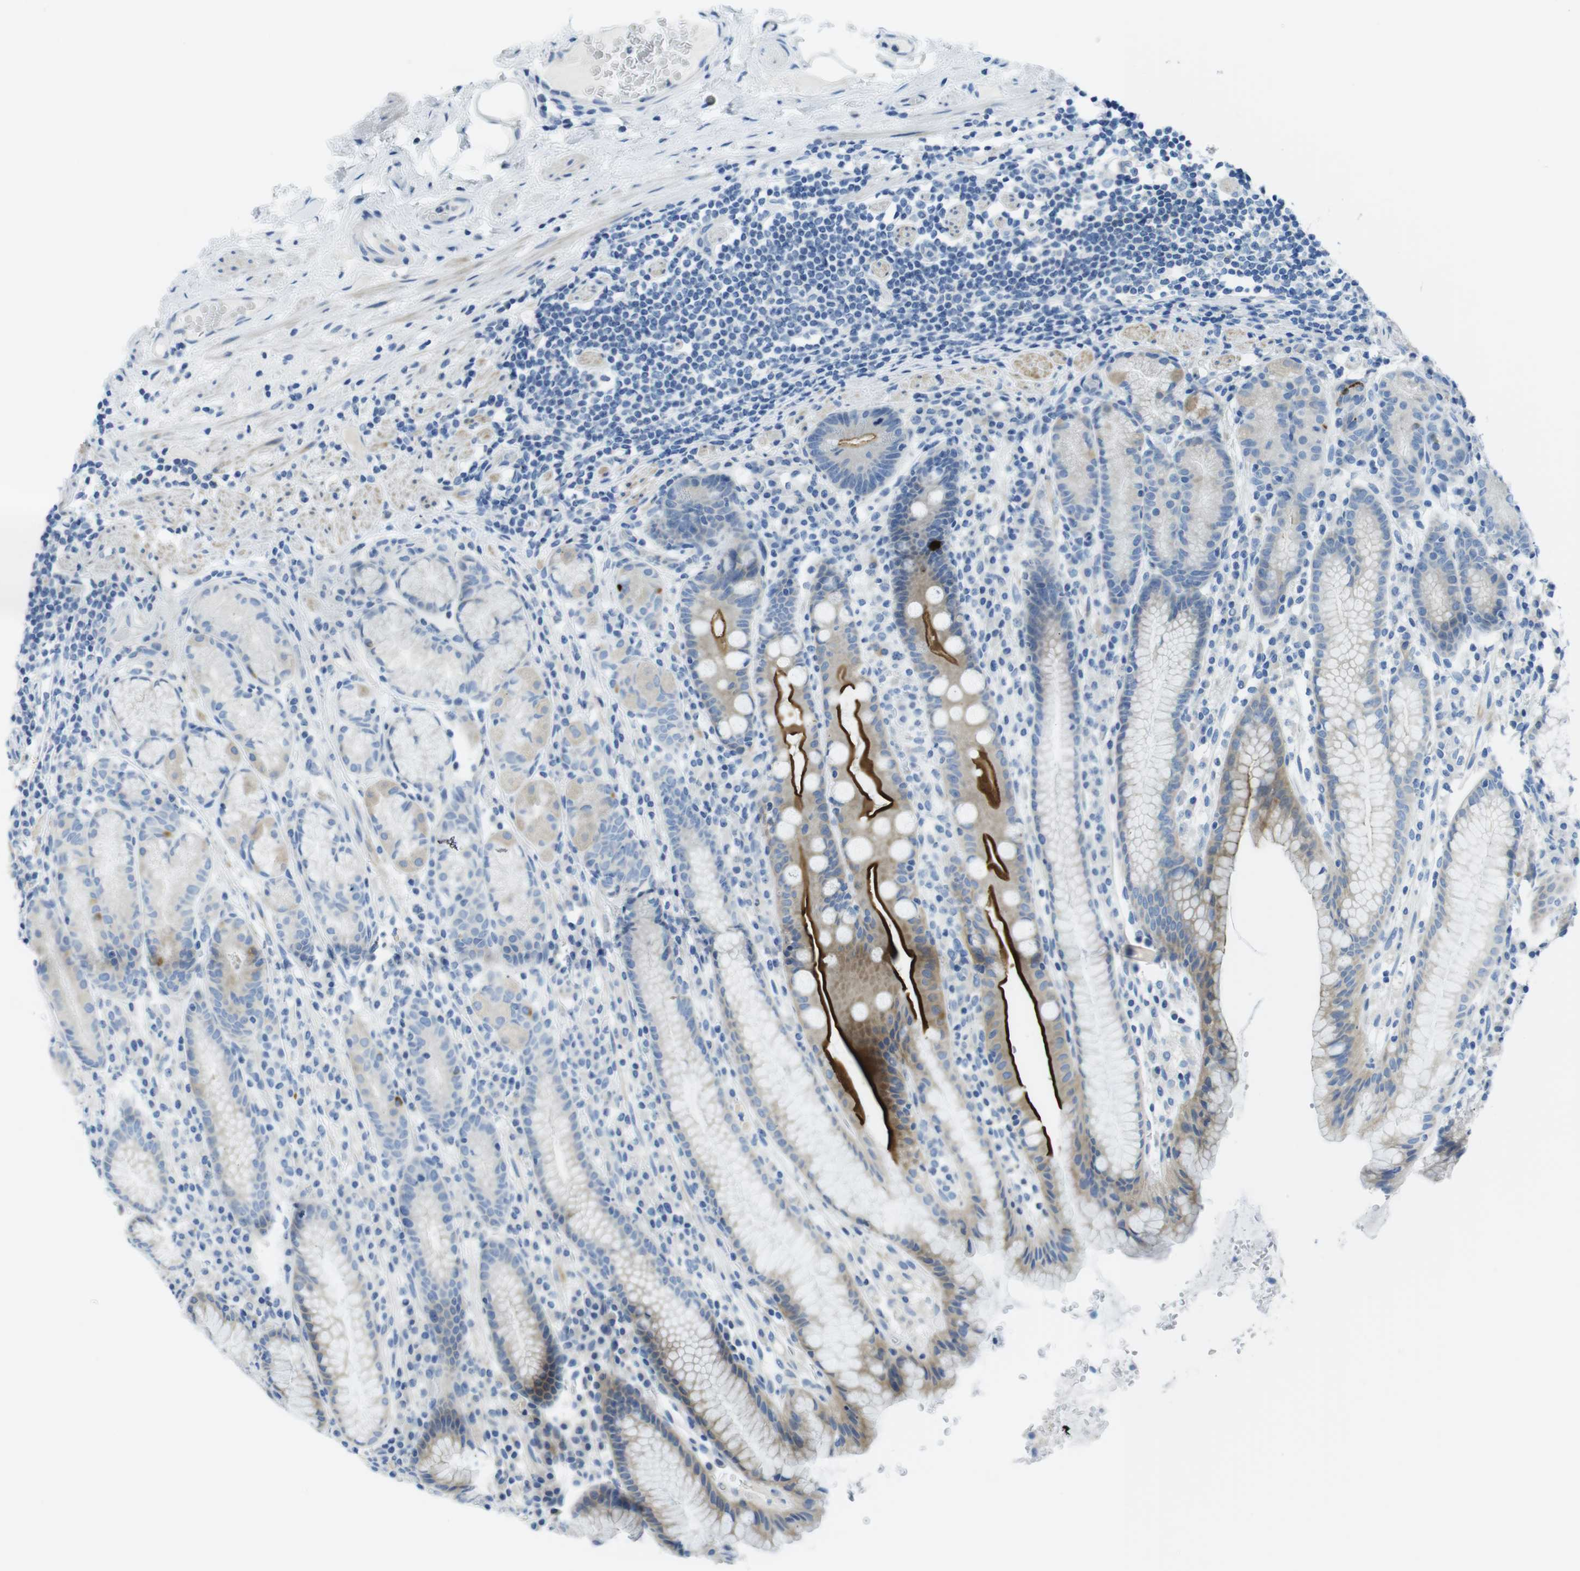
{"staining": {"intensity": "strong", "quantity": "<25%", "location": "cytoplasmic/membranous"}, "tissue": "stomach", "cell_type": "Glandular cells", "image_type": "normal", "snomed": [{"axis": "morphology", "description": "Normal tissue, NOS"}, {"axis": "topography", "description": "Stomach, lower"}], "caption": "DAB immunohistochemical staining of benign human stomach demonstrates strong cytoplasmic/membranous protein expression in approximately <25% of glandular cells.", "gene": "ASIC5", "patient": {"sex": "male", "age": 52}}